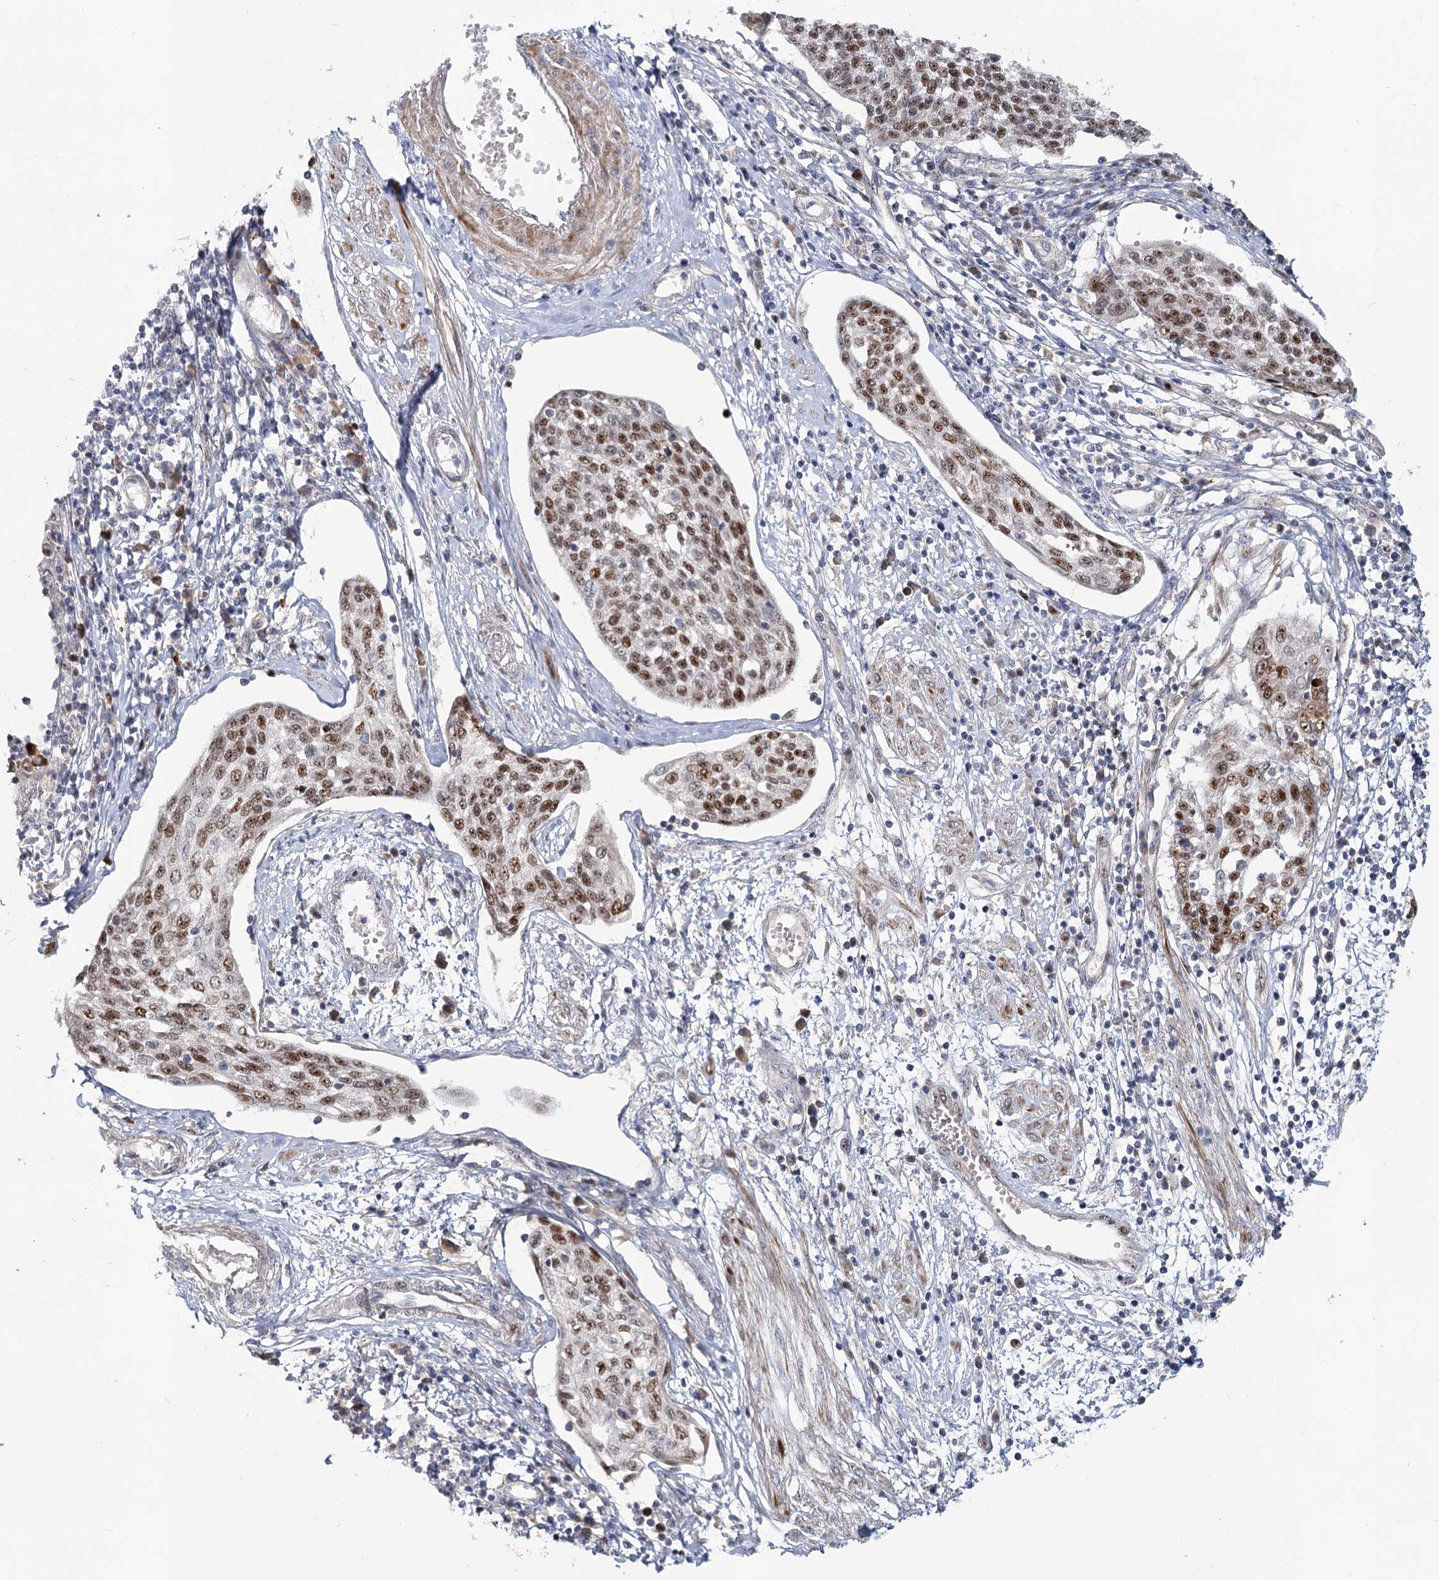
{"staining": {"intensity": "moderate", "quantity": ">75%", "location": "nuclear"}, "tissue": "cervical cancer", "cell_type": "Tumor cells", "image_type": "cancer", "snomed": [{"axis": "morphology", "description": "Squamous cell carcinoma, NOS"}, {"axis": "topography", "description": "Cervix"}], "caption": "Squamous cell carcinoma (cervical) stained for a protein reveals moderate nuclear positivity in tumor cells.", "gene": "PIK3C2A", "patient": {"sex": "female", "age": 34}}